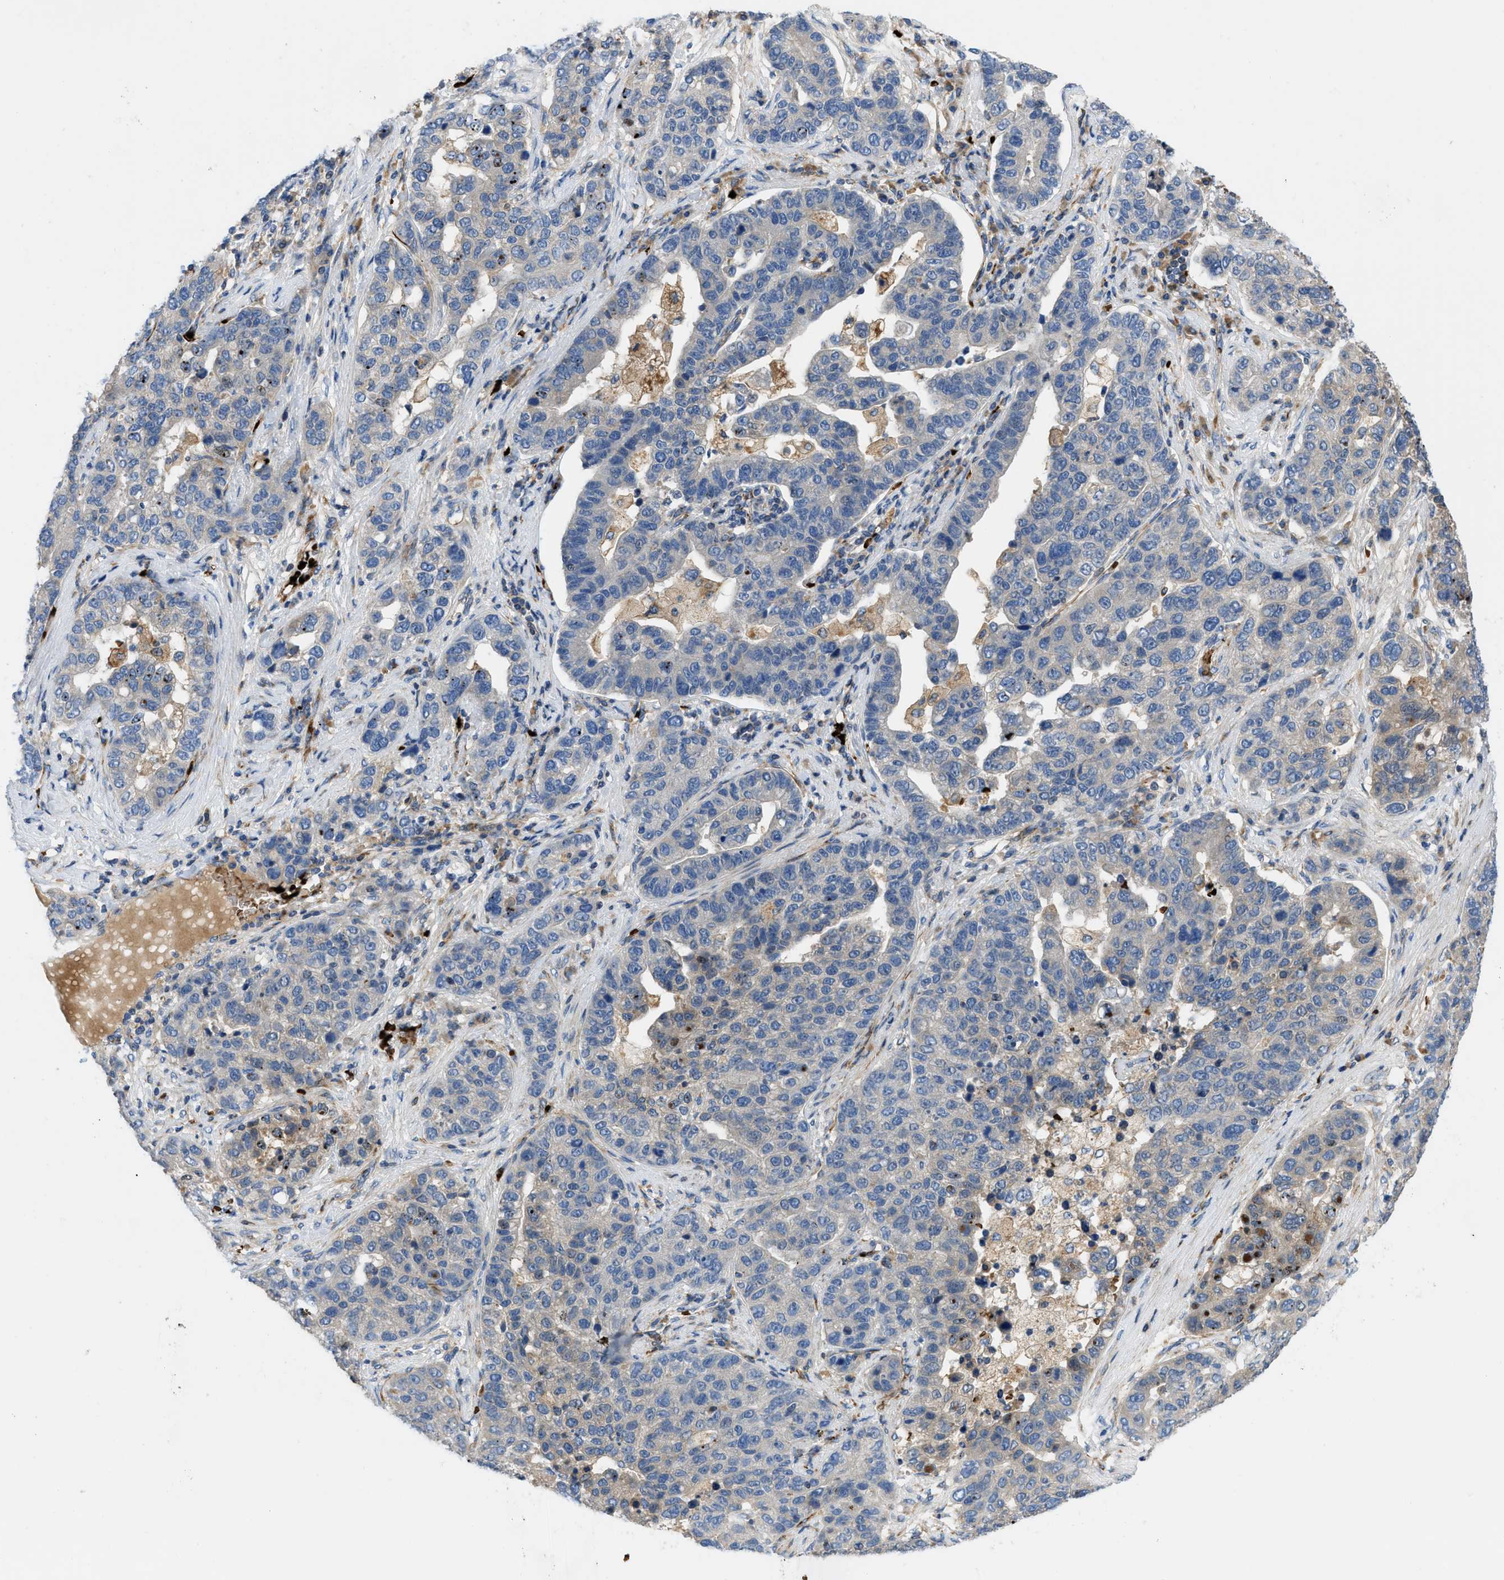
{"staining": {"intensity": "negative", "quantity": "none", "location": "none"}, "tissue": "pancreatic cancer", "cell_type": "Tumor cells", "image_type": "cancer", "snomed": [{"axis": "morphology", "description": "Adenocarcinoma, NOS"}, {"axis": "topography", "description": "Pancreas"}], "caption": "Tumor cells show no significant staining in adenocarcinoma (pancreatic). (DAB IHC visualized using brightfield microscopy, high magnification).", "gene": "ZNF831", "patient": {"sex": "female", "age": 61}}